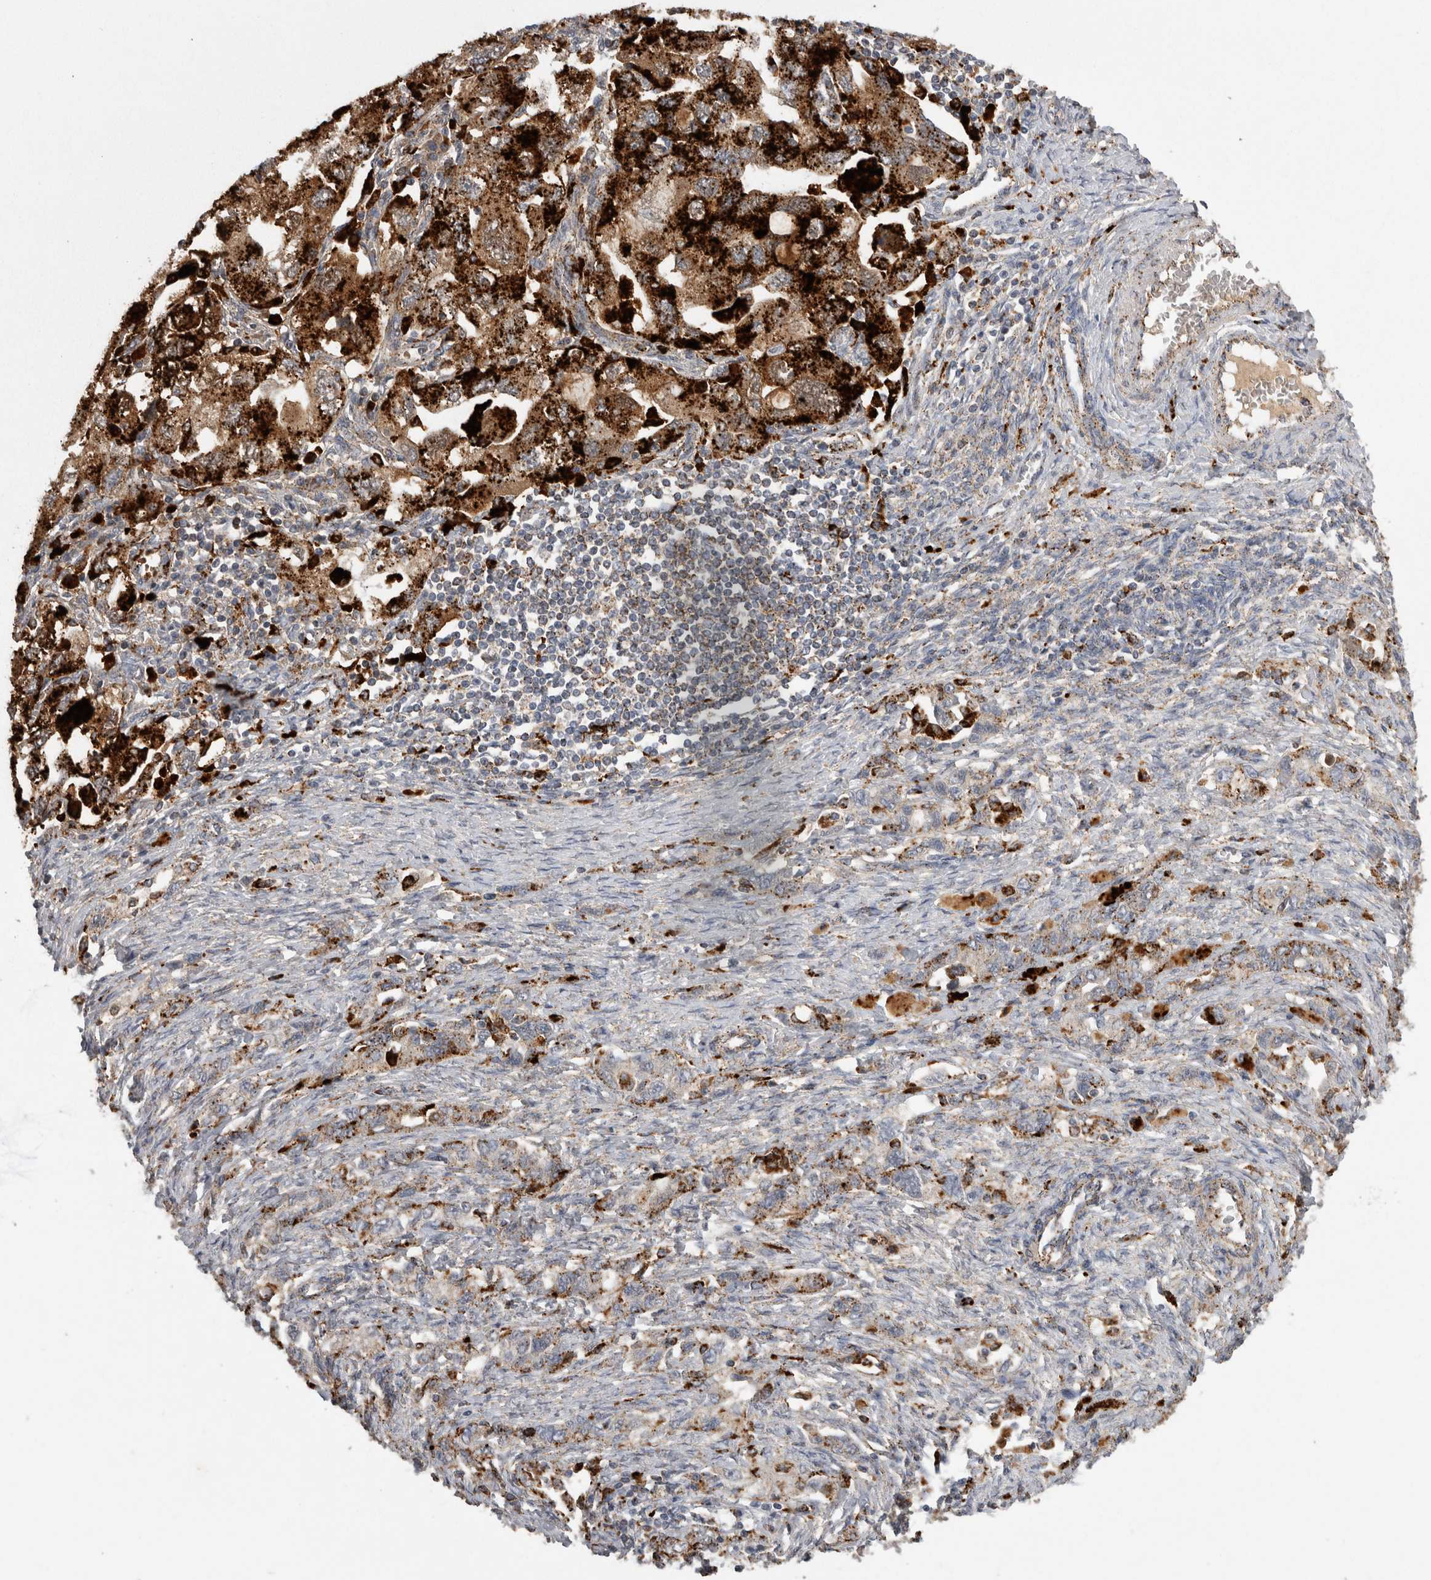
{"staining": {"intensity": "strong", "quantity": ">75%", "location": "cytoplasmic/membranous"}, "tissue": "ovarian cancer", "cell_type": "Tumor cells", "image_type": "cancer", "snomed": [{"axis": "morphology", "description": "Carcinoma, NOS"}, {"axis": "morphology", "description": "Cystadenocarcinoma, serous, NOS"}, {"axis": "topography", "description": "Ovary"}], "caption": "Immunohistochemistry (IHC) histopathology image of human ovarian cancer (carcinoma) stained for a protein (brown), which demonstrates high levels of strong cytoplasmic/membranous staining in approximately >75% of tumor cells.", "gene": "CTSZ", "patient": {"sex": "female", "age": 69}}